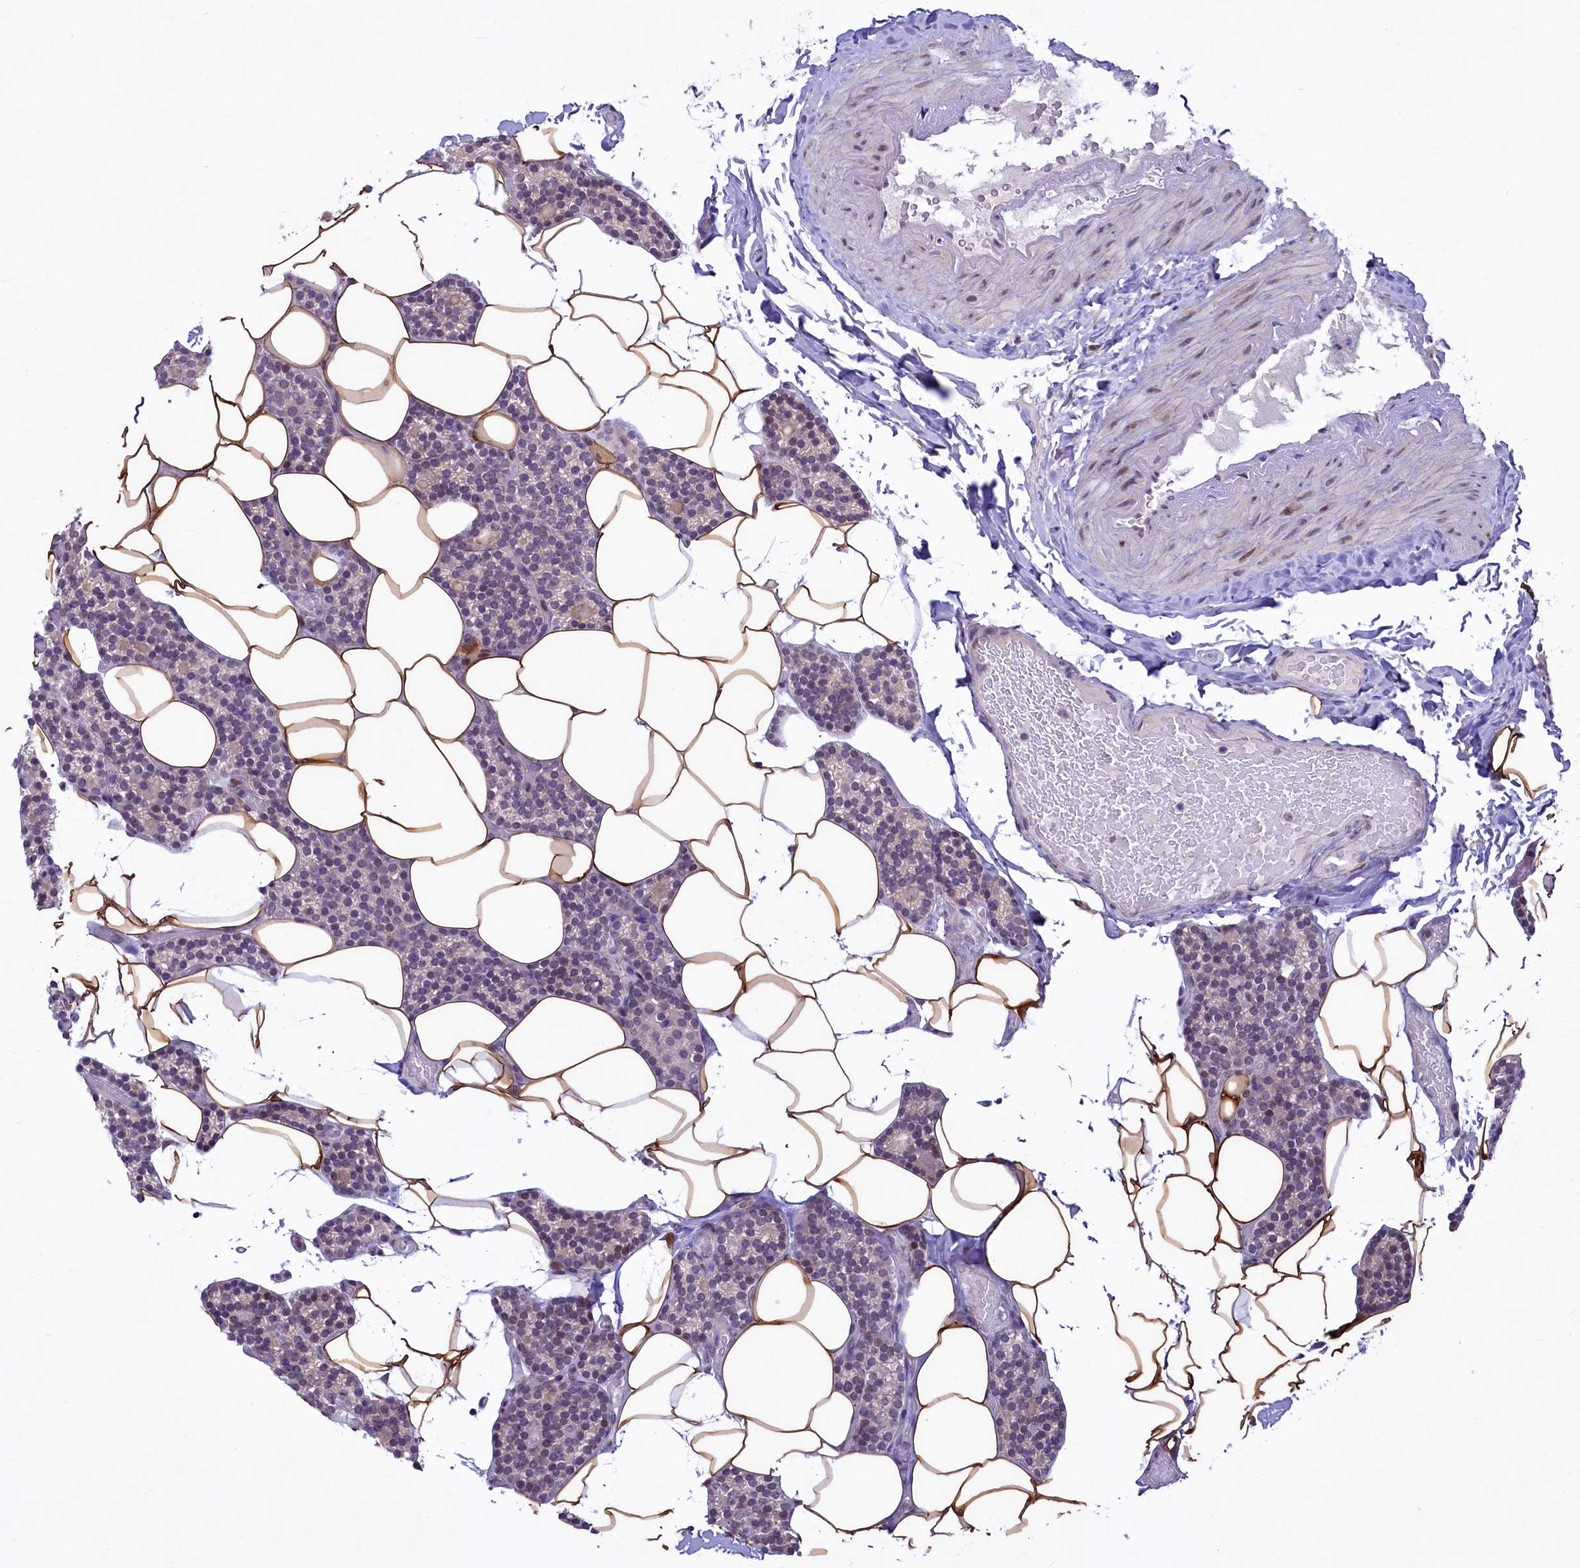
{"staining": {"intensity": "weak", "quantity": "<25%", "location": "nuclear"}, "tissue": "parathyroid gland", "cell_type": "Glandular cells", "image_type": "normal", "snomed": [{"axis": "morphology", "description": "Normal tissue, NOS"}, {"axis": "topography", "description": "Parathyroid gland"}], "caption": "DAB immunohistochemical staining of unremarkable human parathyroid gland reveals no significant expression in glandular cells.", "gene": "ANKS3", "patient": {"sex": "male", "age": 52}}